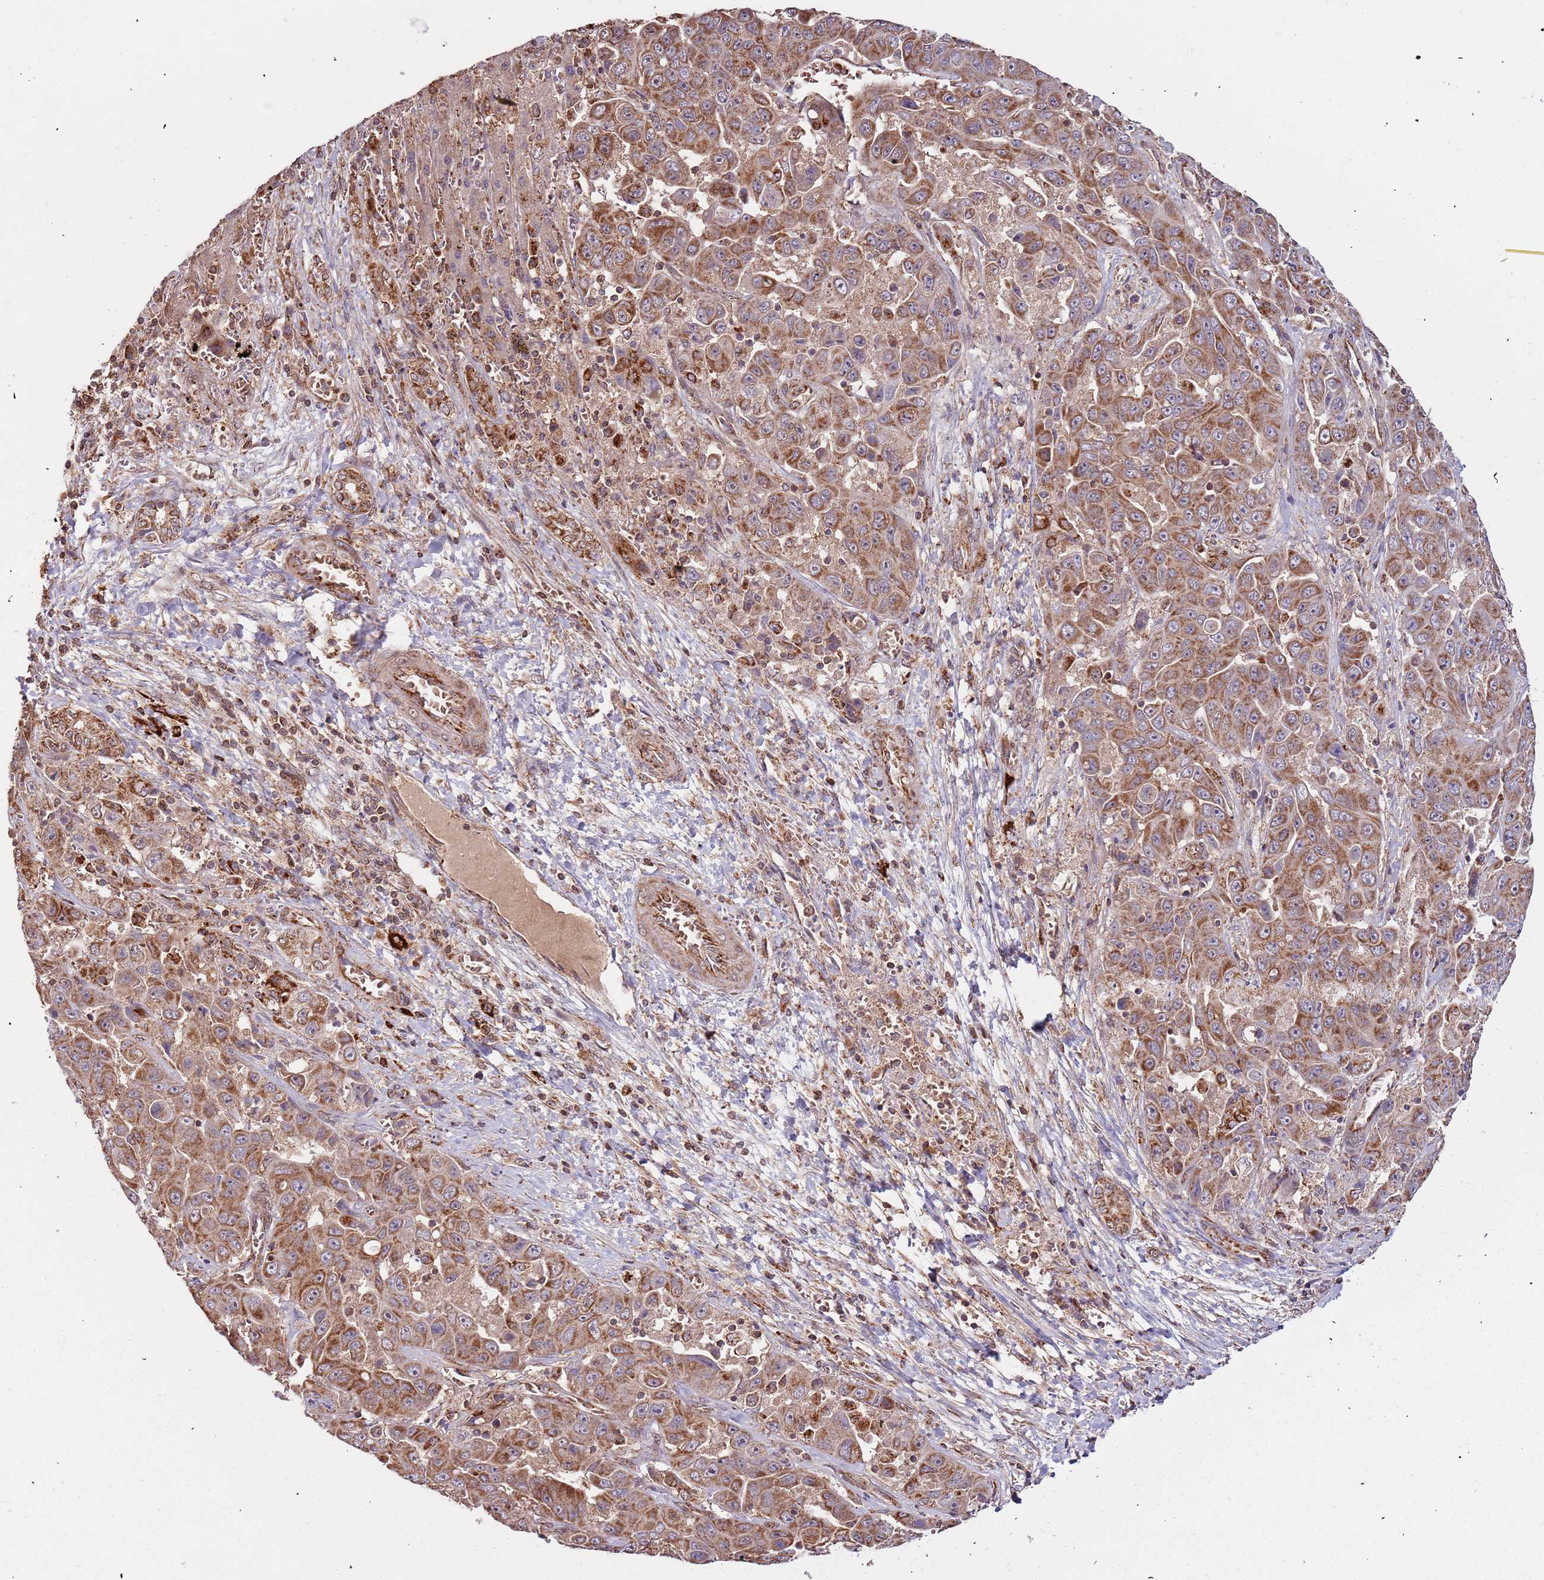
{"staining": {"intensity": "strong", "quantity": ">75%", "location": "cytoplasmic/membranous"}, "tissue": "liver cancer", "cell_type": "Tumor cells", "image_type": "cancer", "snomed": [{"axis": "morphology", "description": "Cholangiocarcinoma"}, {"axis": "topography", "description": "Liver"}], "caption": "Immunohistochemical staining of human liver cancer reveals high levels of strong cytoplasmic/membranous staining in about >75% of tumor cells.", "gene": "IL17RD", "patient": {"sex": "female", "age": 52}}